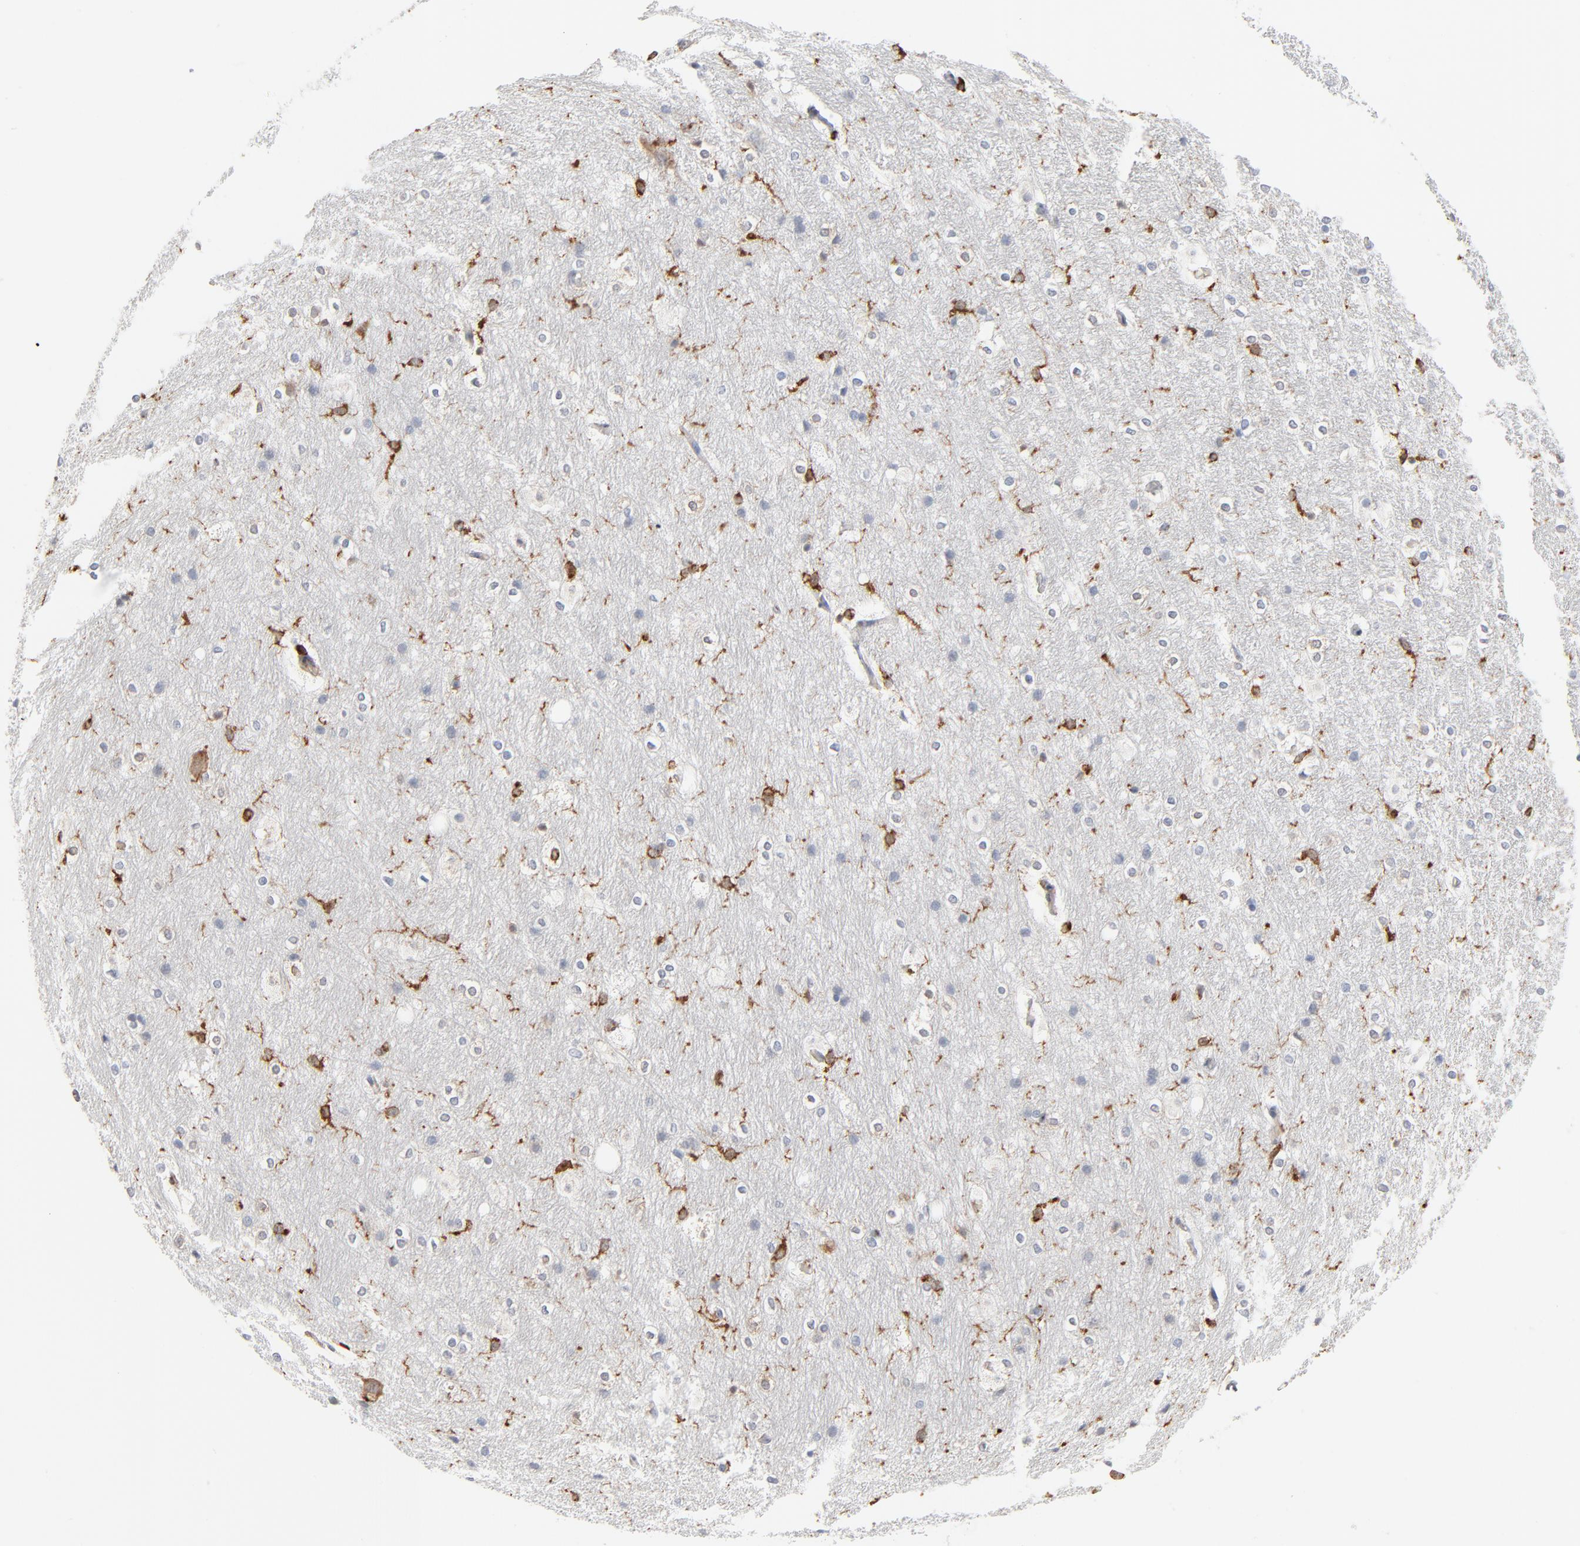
{"staining": {"intensity": "strong", "quantity": "<25%", "location": "cytoplasmic/membranous"}, "tissue": "hippocampus", "cell_type": "Glial cells", "image_type": "normal", "snomed": [{"axis": "morphology", "description": "Normal tissue, NOS"}, {"axis": "topography", "description": "Hippocampus"}], "caption": "A high-resolution photomicrograph shows IHC staining of normal hippocampus, which shows strong cytoplasmic/membranous expression in about <25% of glial cells. (DAB IHC, brown staining for protein, blue staining for nuclei).", "gene": "SH3KBP1", "patient": {"sex": "female", "age": 19}}